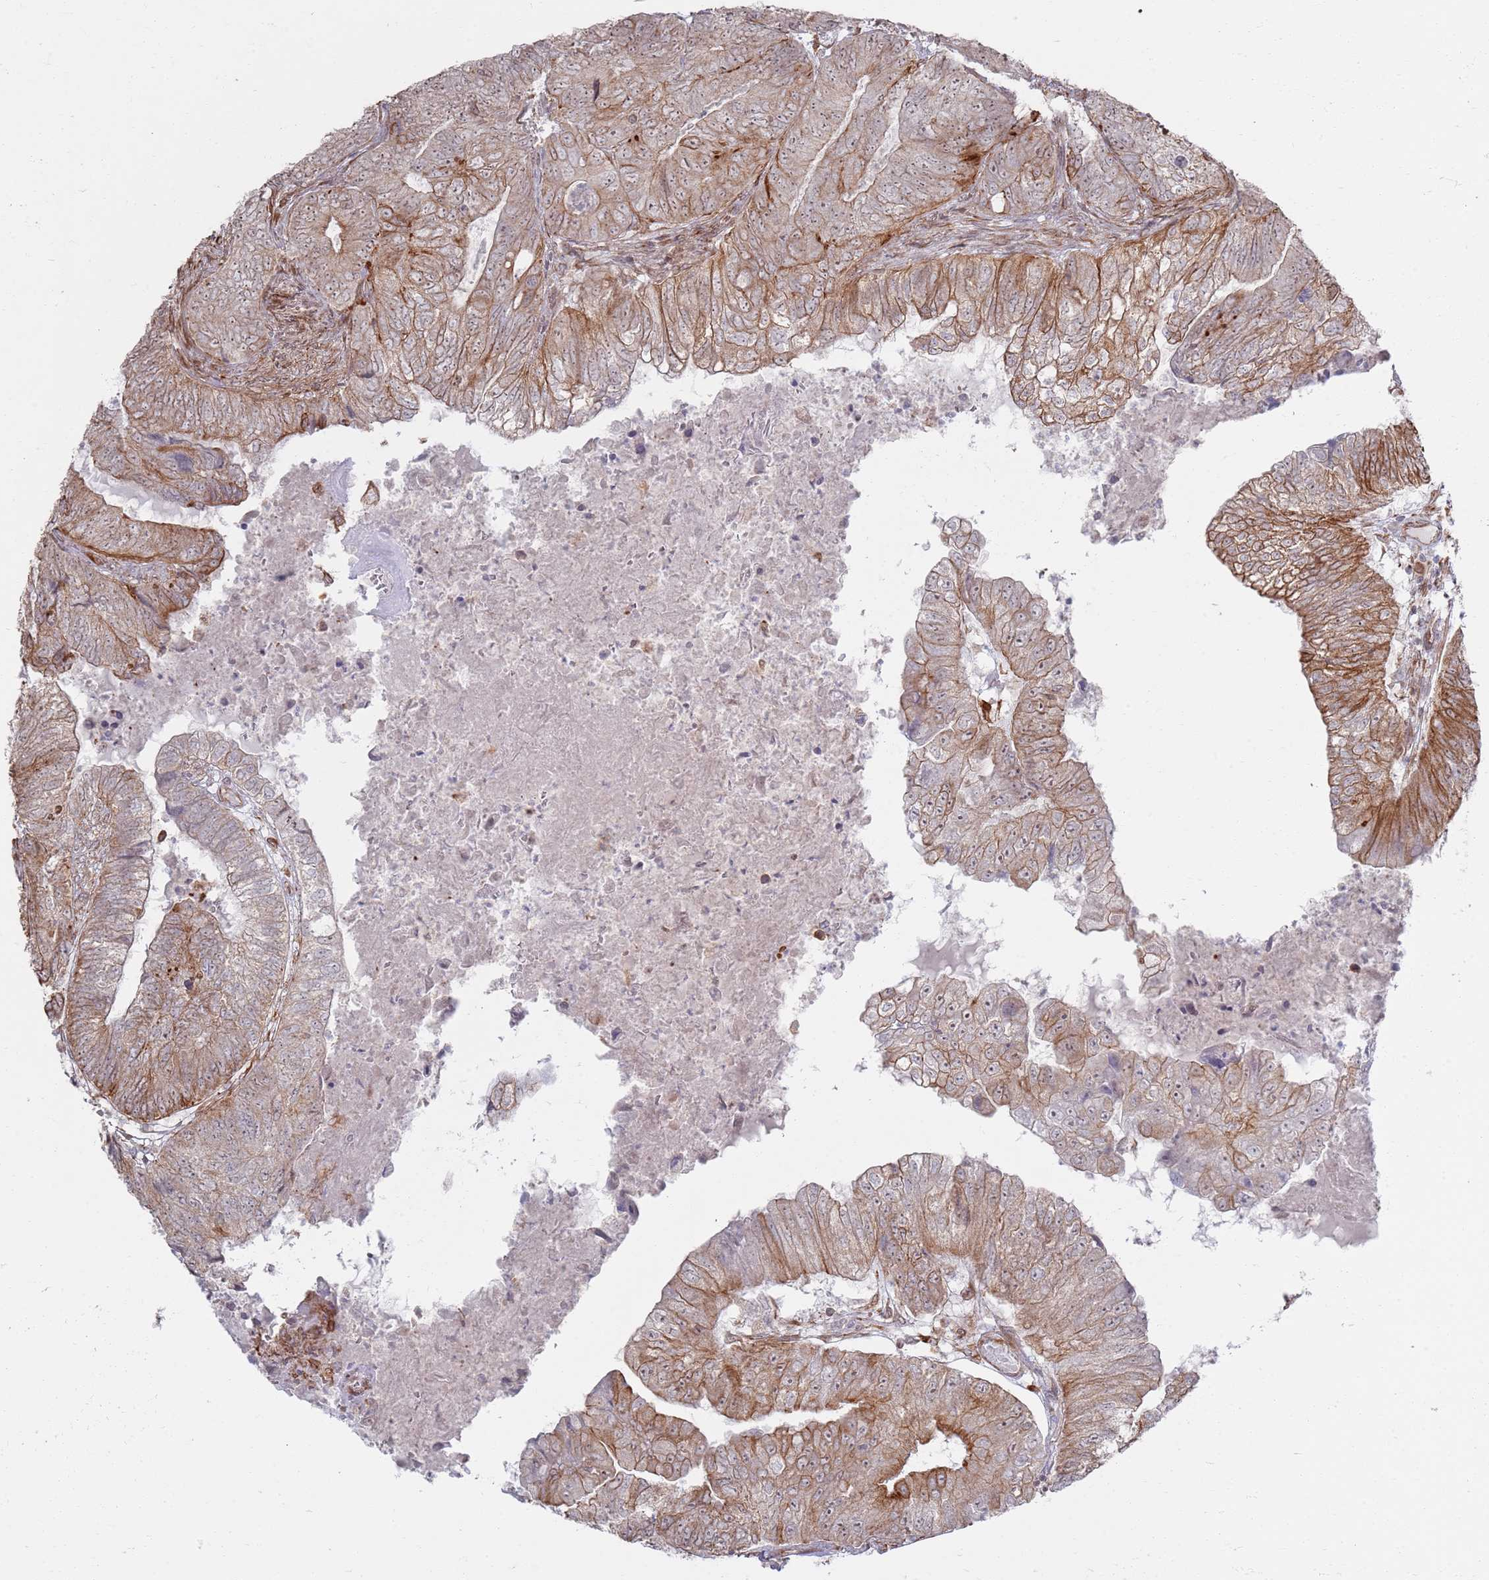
{"staining": {"intensity": "moderate", "quantity": "25%-75%", "location": "cytoplasmic/membranous,nuclear"}, "tissue": "colorectal cancer", "cell_type": "Tumor cells", "image_type": "cancer", "snomed": [{"axis": "morphology", "description": "Adenocarcinoma, NOS"}, {"axis": "topography", "description": "Colon"}], "caption": "Immunohistochemical staining of colorectal adenocarcinoma displays medium levels of moderate cytoplasmic/membranous and nuclear protein positivity in approximately 25%-75% of tumor cells. The protein is shown in brown color, while the nuclei are stained blue.", "gene": "PHF21A", "patient": {"sex": "female", "age": 67}}